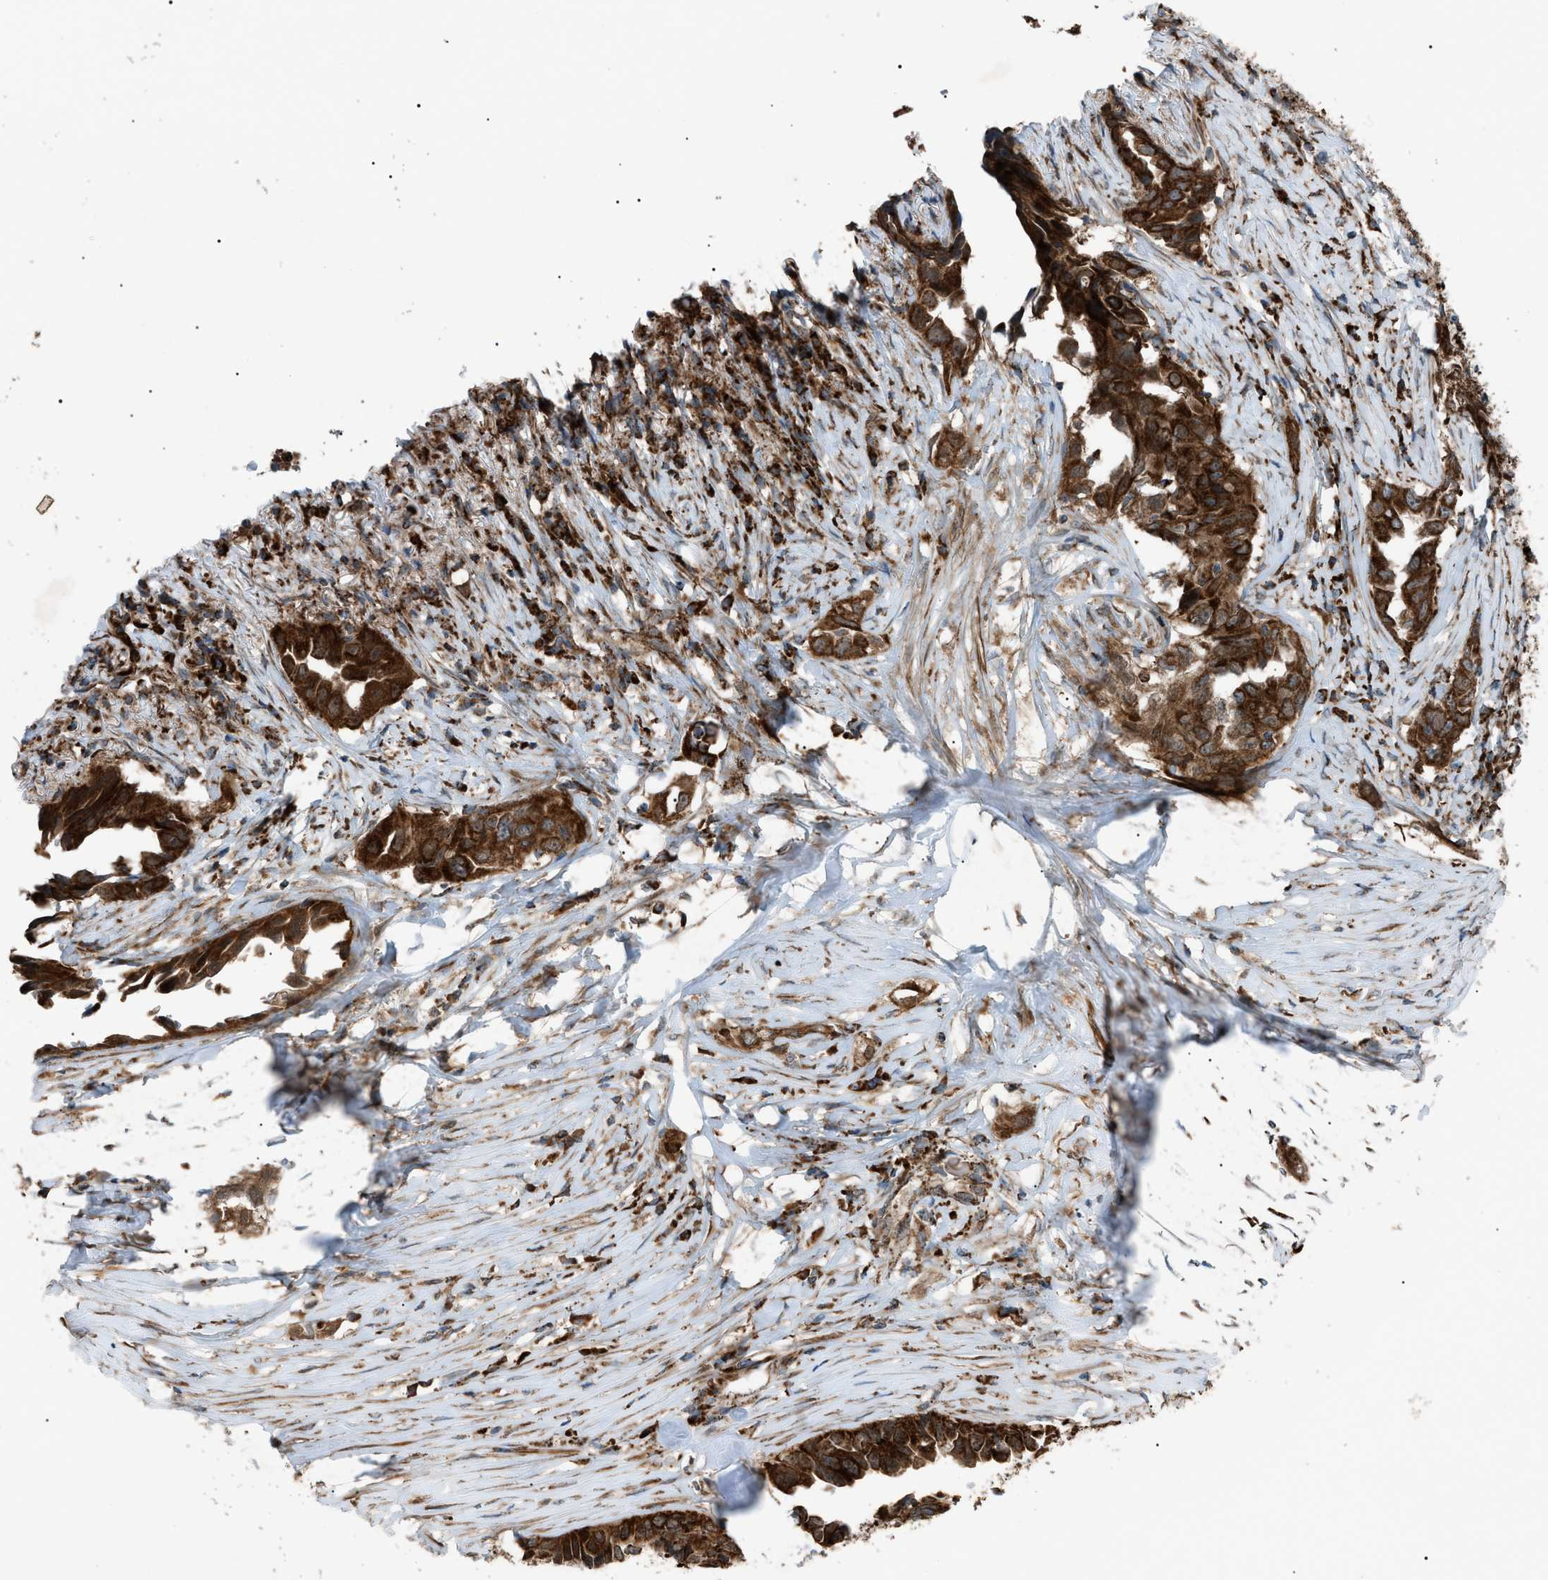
{"staining": {"intensity": "strong", "quantity": ">75%", "location": "cytoplasmic/membranous"}, "tissue": "lung cancer", "cell_type": "Tumor cells", "image_type": "cancer", "snomed": [{"axis": "morphology", "description": "Adenocarcinoma, NOS"}, {"axis": "topography", "description": "Lung"}], "caption": "A histopathology image of human adenocarcinoma (lung) stained for a protein exhibits strong cytoplasmic/membranous brown staining in tumor cells.", "gene": "C1GALT1C1", "patient": {"sex": "female", "age": 51}}